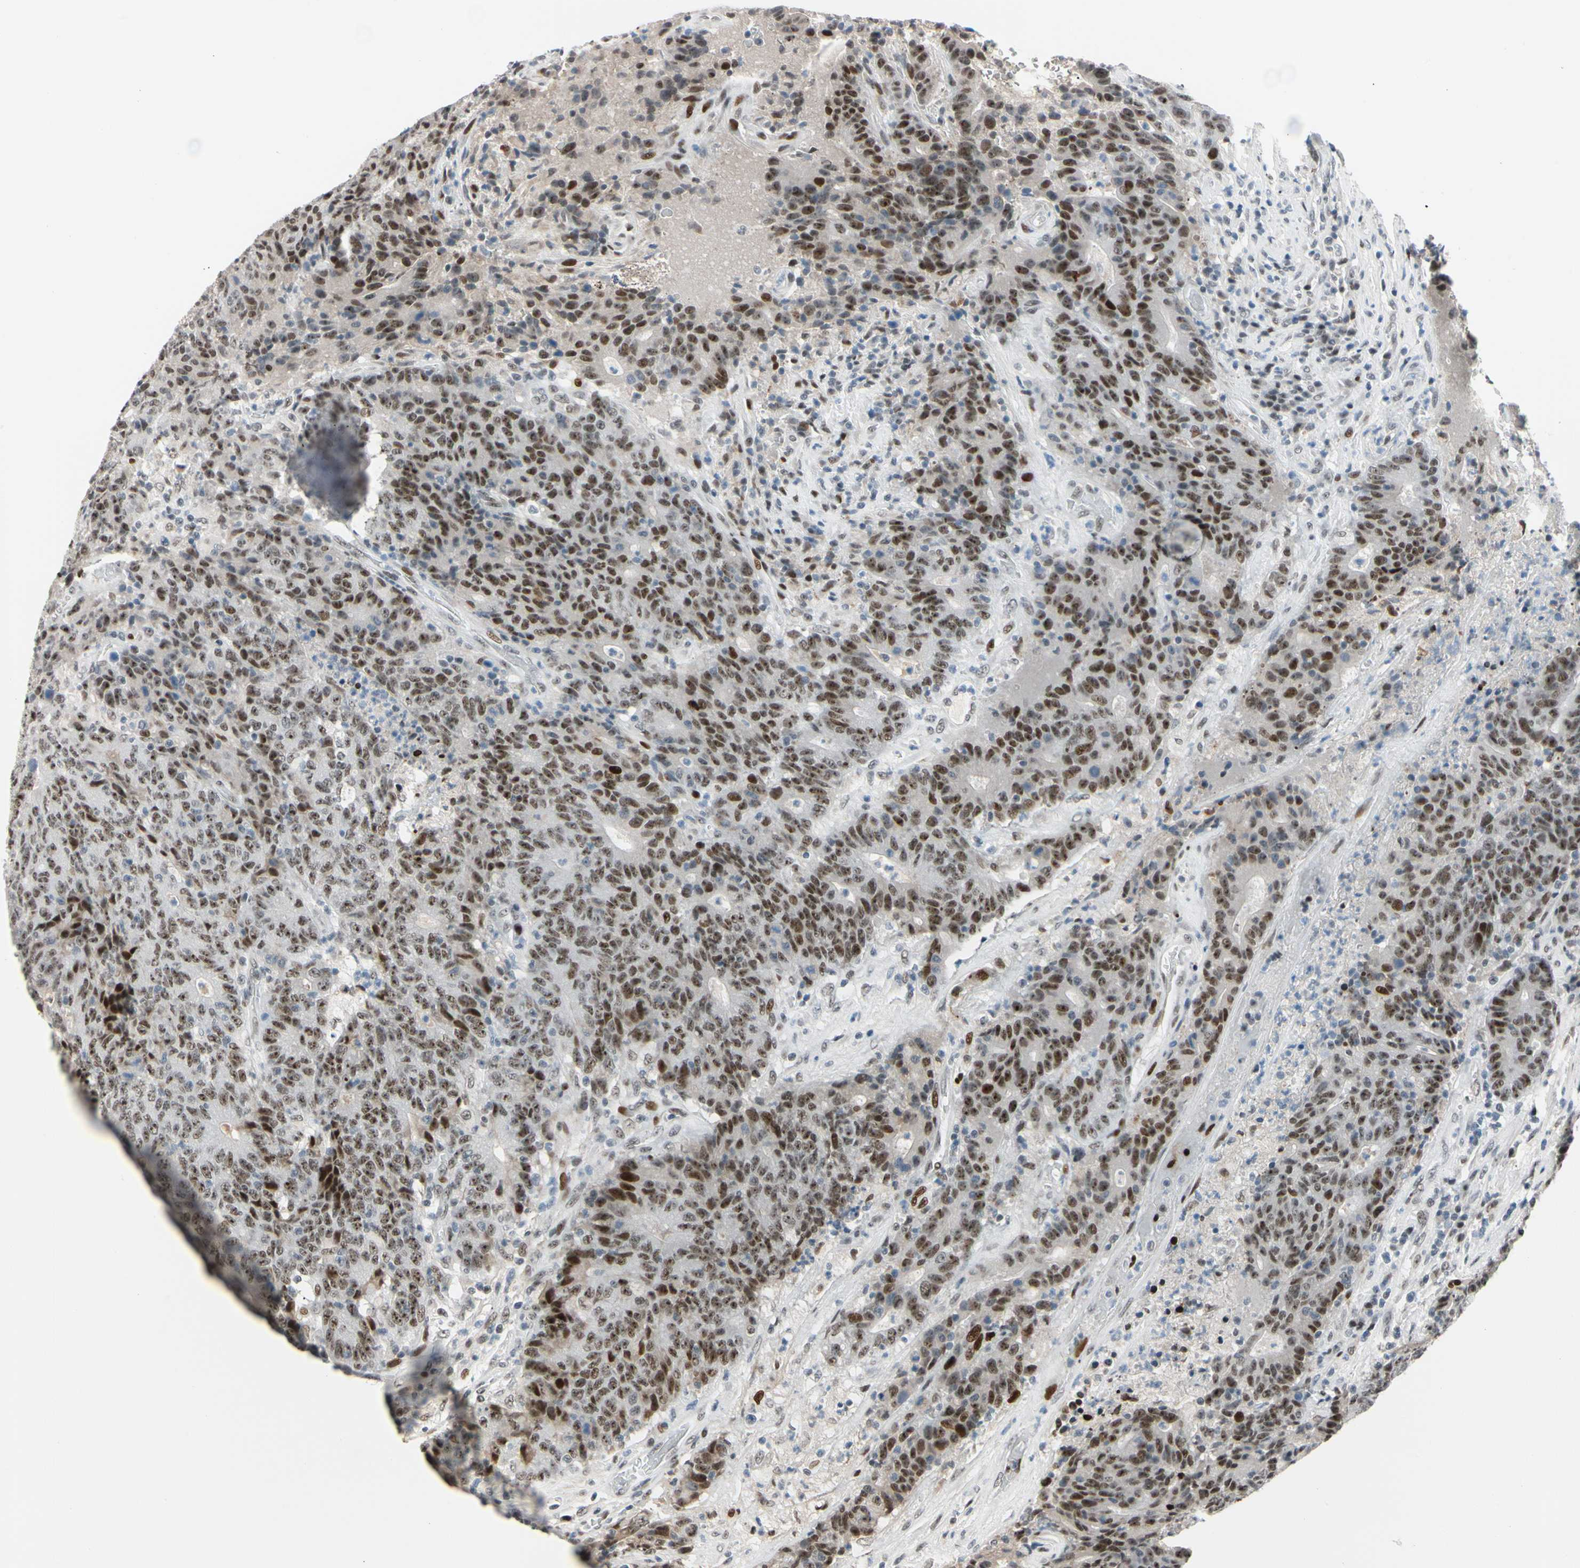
{"staining": {"intensity": "moderate", "quantity": ">75%", "location": "nuclear"}, "tissue": "colorectal cancer", "cell_type": "Tumor cells", "image_type": "cancer", "snomed": [{"axis": "morphology", "description": "Normal tissue, NOS"}, {"axis": "morphology", "description": "Adenocarcinoma, NOS"}, {"axis": "topography", "description": "Colon"}], "caption": "Immunohistochemistry (IHC) (DAB) staining of adenocarcinoma (colorectal) shows moderate nuclear protein positivity in about >75% of tumor cells.", "gene": "FOXO3", "patient": {"sex": "female", "age": 75}}